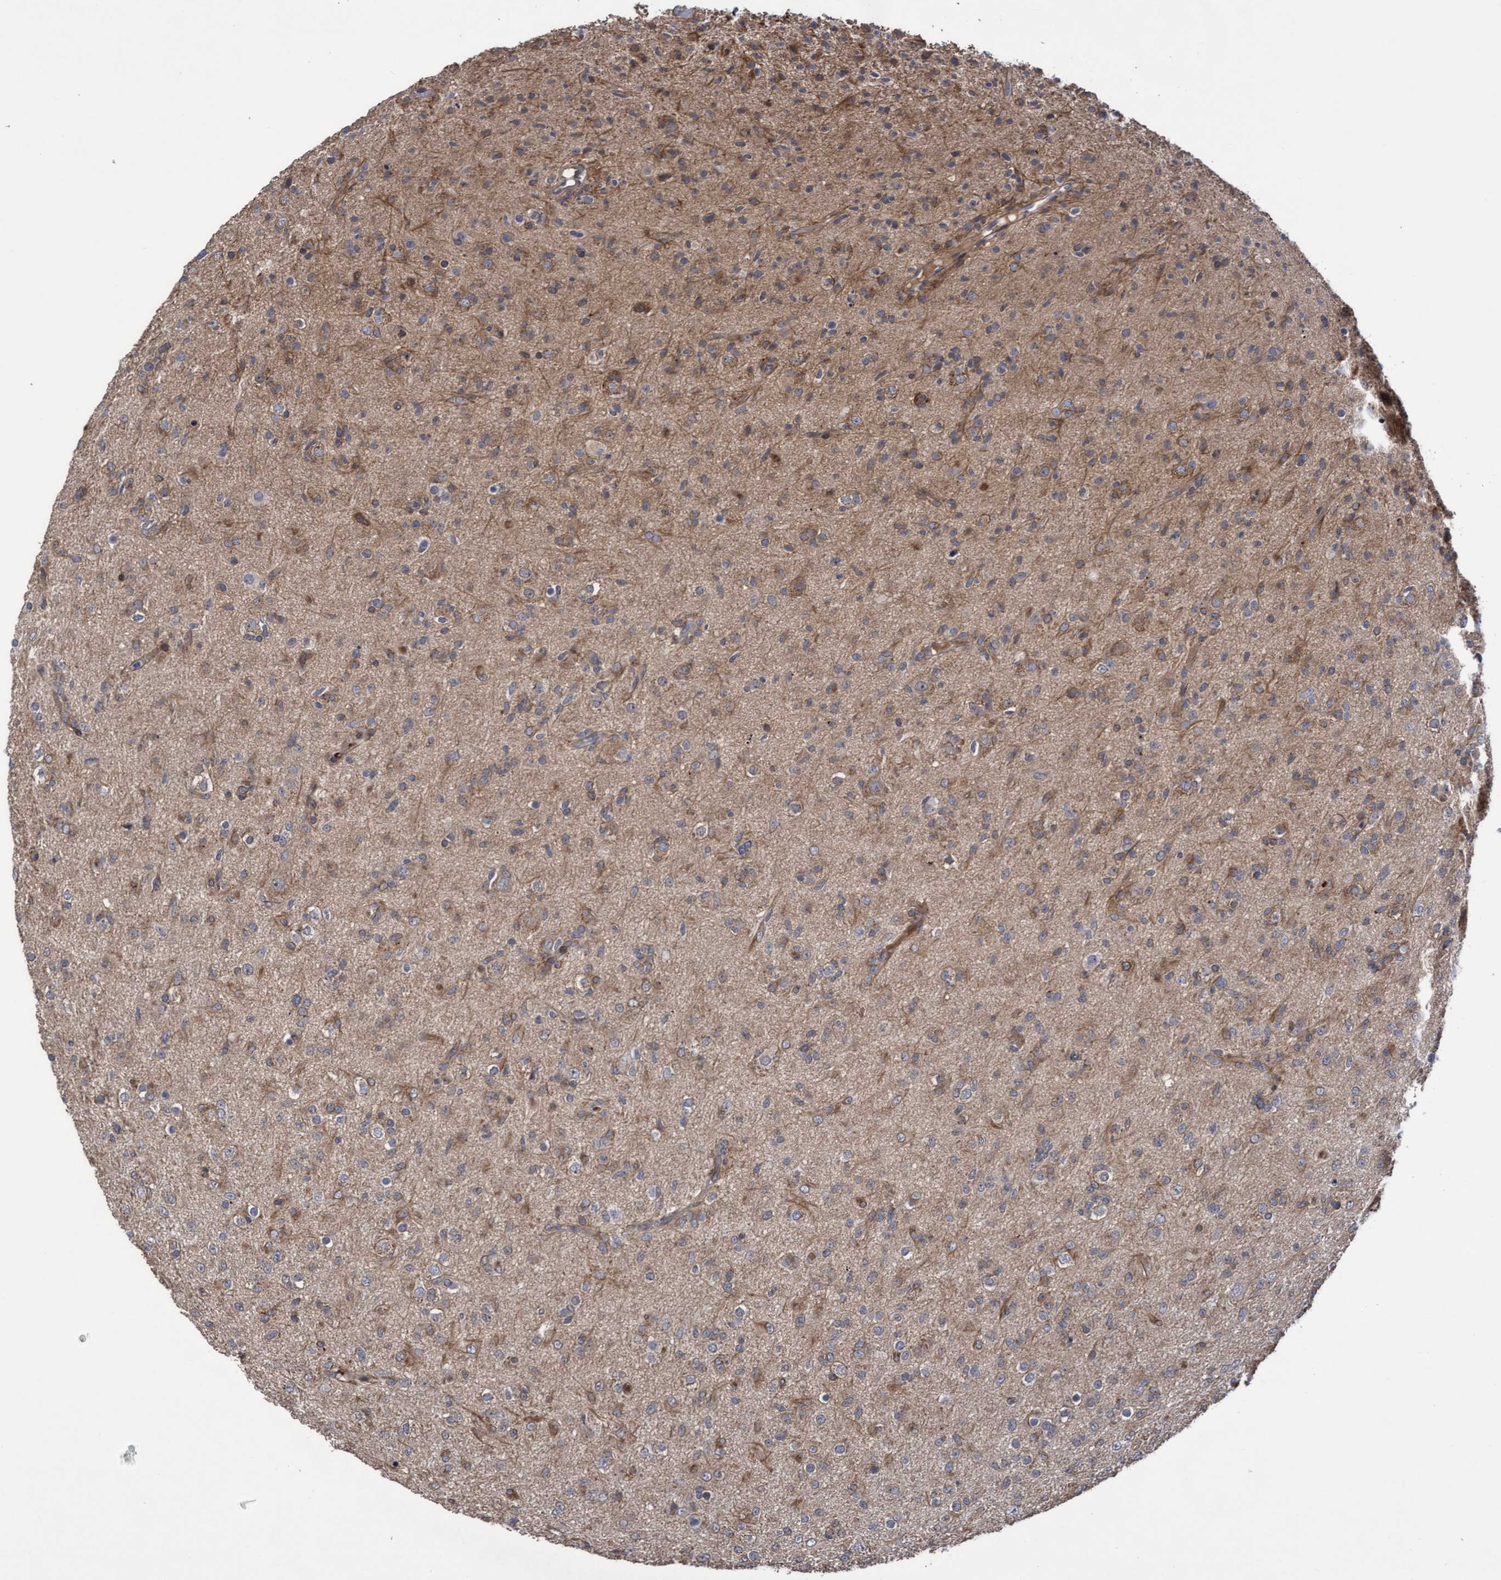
{"staining": {"intensity": "moderate", "quantity": "<25%", "location": "cytoplasmic/membranous"}, "tissue": "glioma", "cell_type": "Tumor cells", "image_type": "cancer", "snomed": [{"axis": "morphology", "description": "Glioma, malignant, Low grade"}, {"axis": "topography", "description": "Brain"}], "caption": "This photomicrograph shows glioma stained with immunohistochemistry (IHC) to label a protein in brown. The cytoplasmic/membranous of tumor cells show moderate positivity for the protein. Nuclei are counter-stained blue.", "gene": "COBL", "patient": {"sex": "male", "age": 65}}